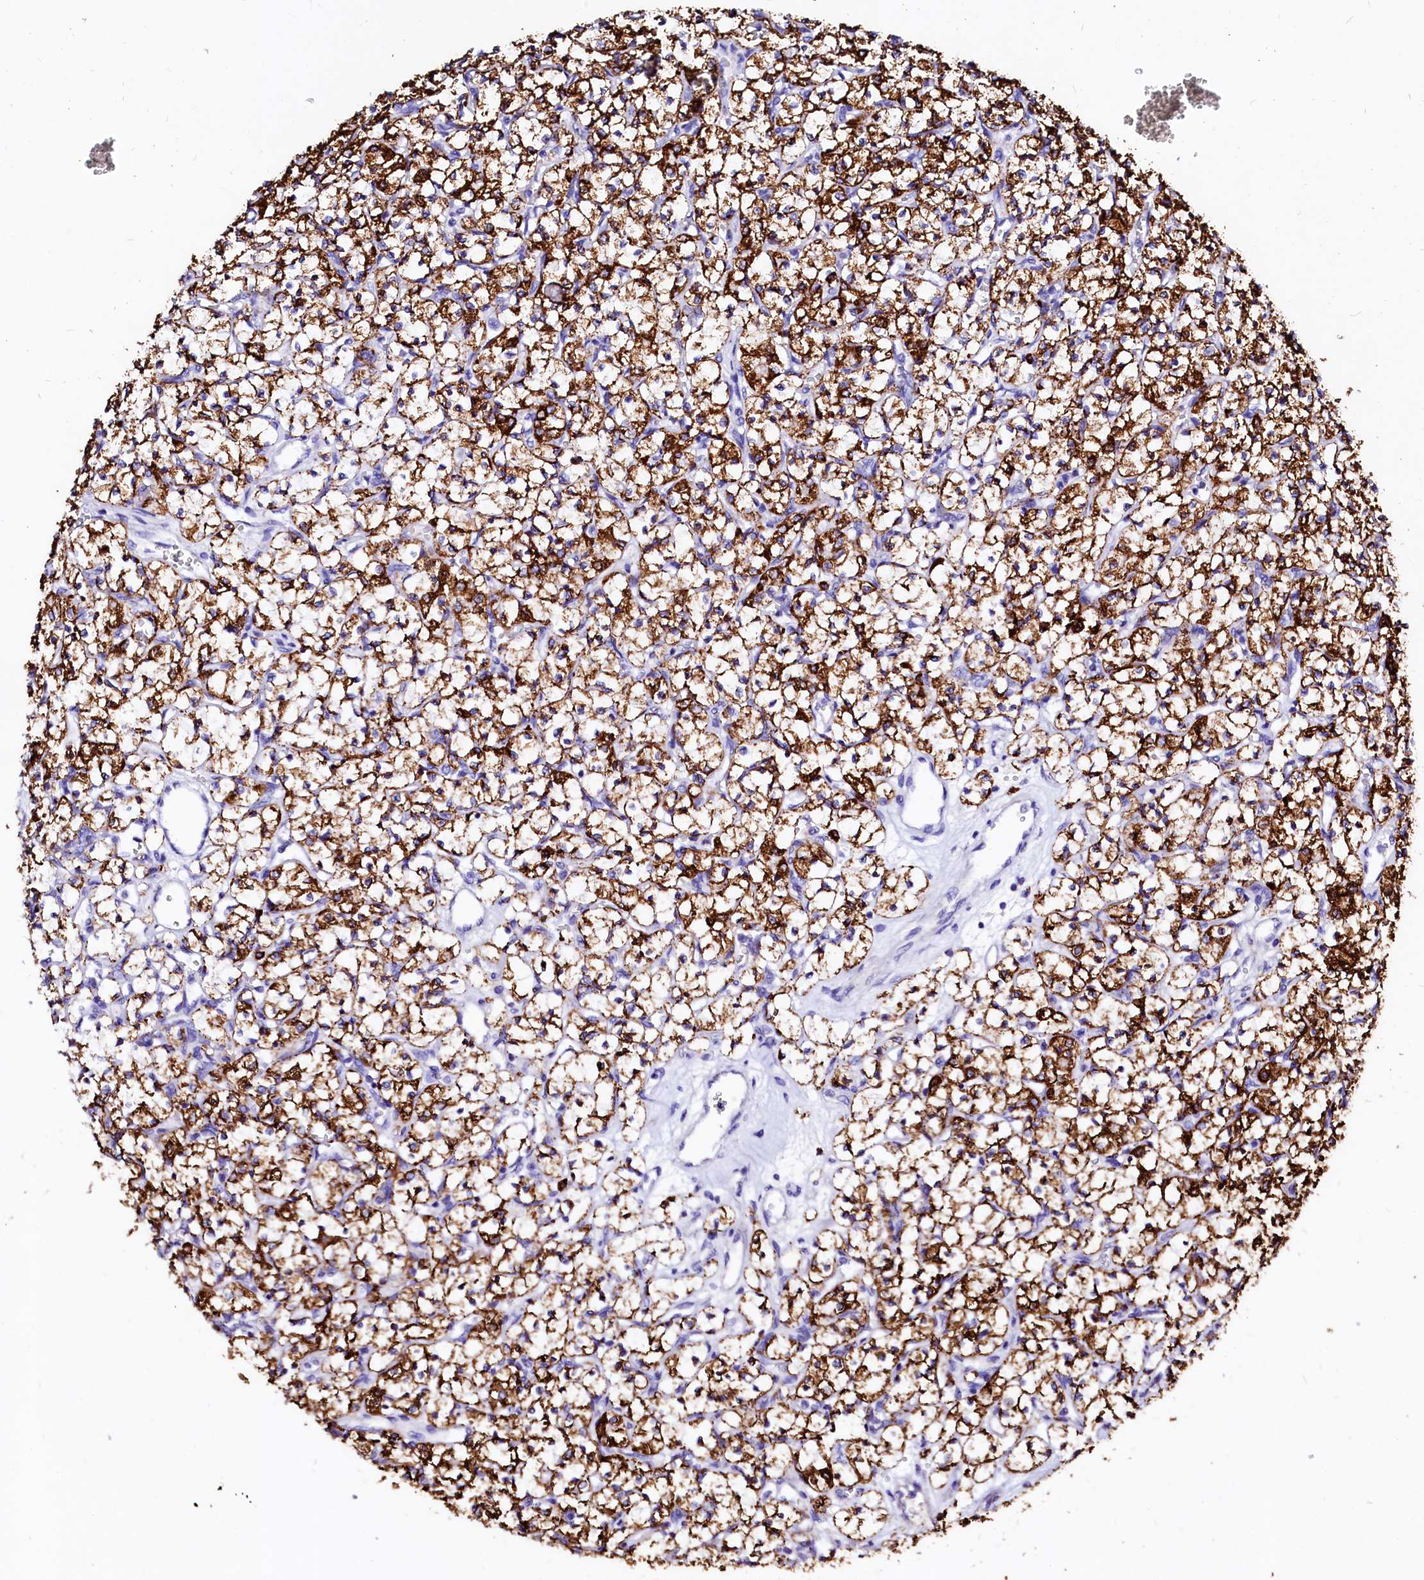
{"staining": {"intensity": "strong", "quantity": ">75%", "location": "cytoplasmic/membranous"}, "tissue": "renal cancer", "cell_type": "Tumor cells", "image_type": "cancer", "snomed": [{"axis": "morphology", "description": "Adenocarcinoma, NOS"}, {"axis": "topography", "description": "Kidney"}], "caption": "Immunohistochemical staining of renal cancer (adenocarcinoma) shows strong cytoplasmic/membranous protein staining in about >75% of tumor cells. Using DAB (3,3'-diaminobenzidine) (brown) and hematoxylin (blue) stains, captured at high magnification using brightfield microscopy.", "gene": "MAOB", "patient": {"sex": "female", "age": 69}}